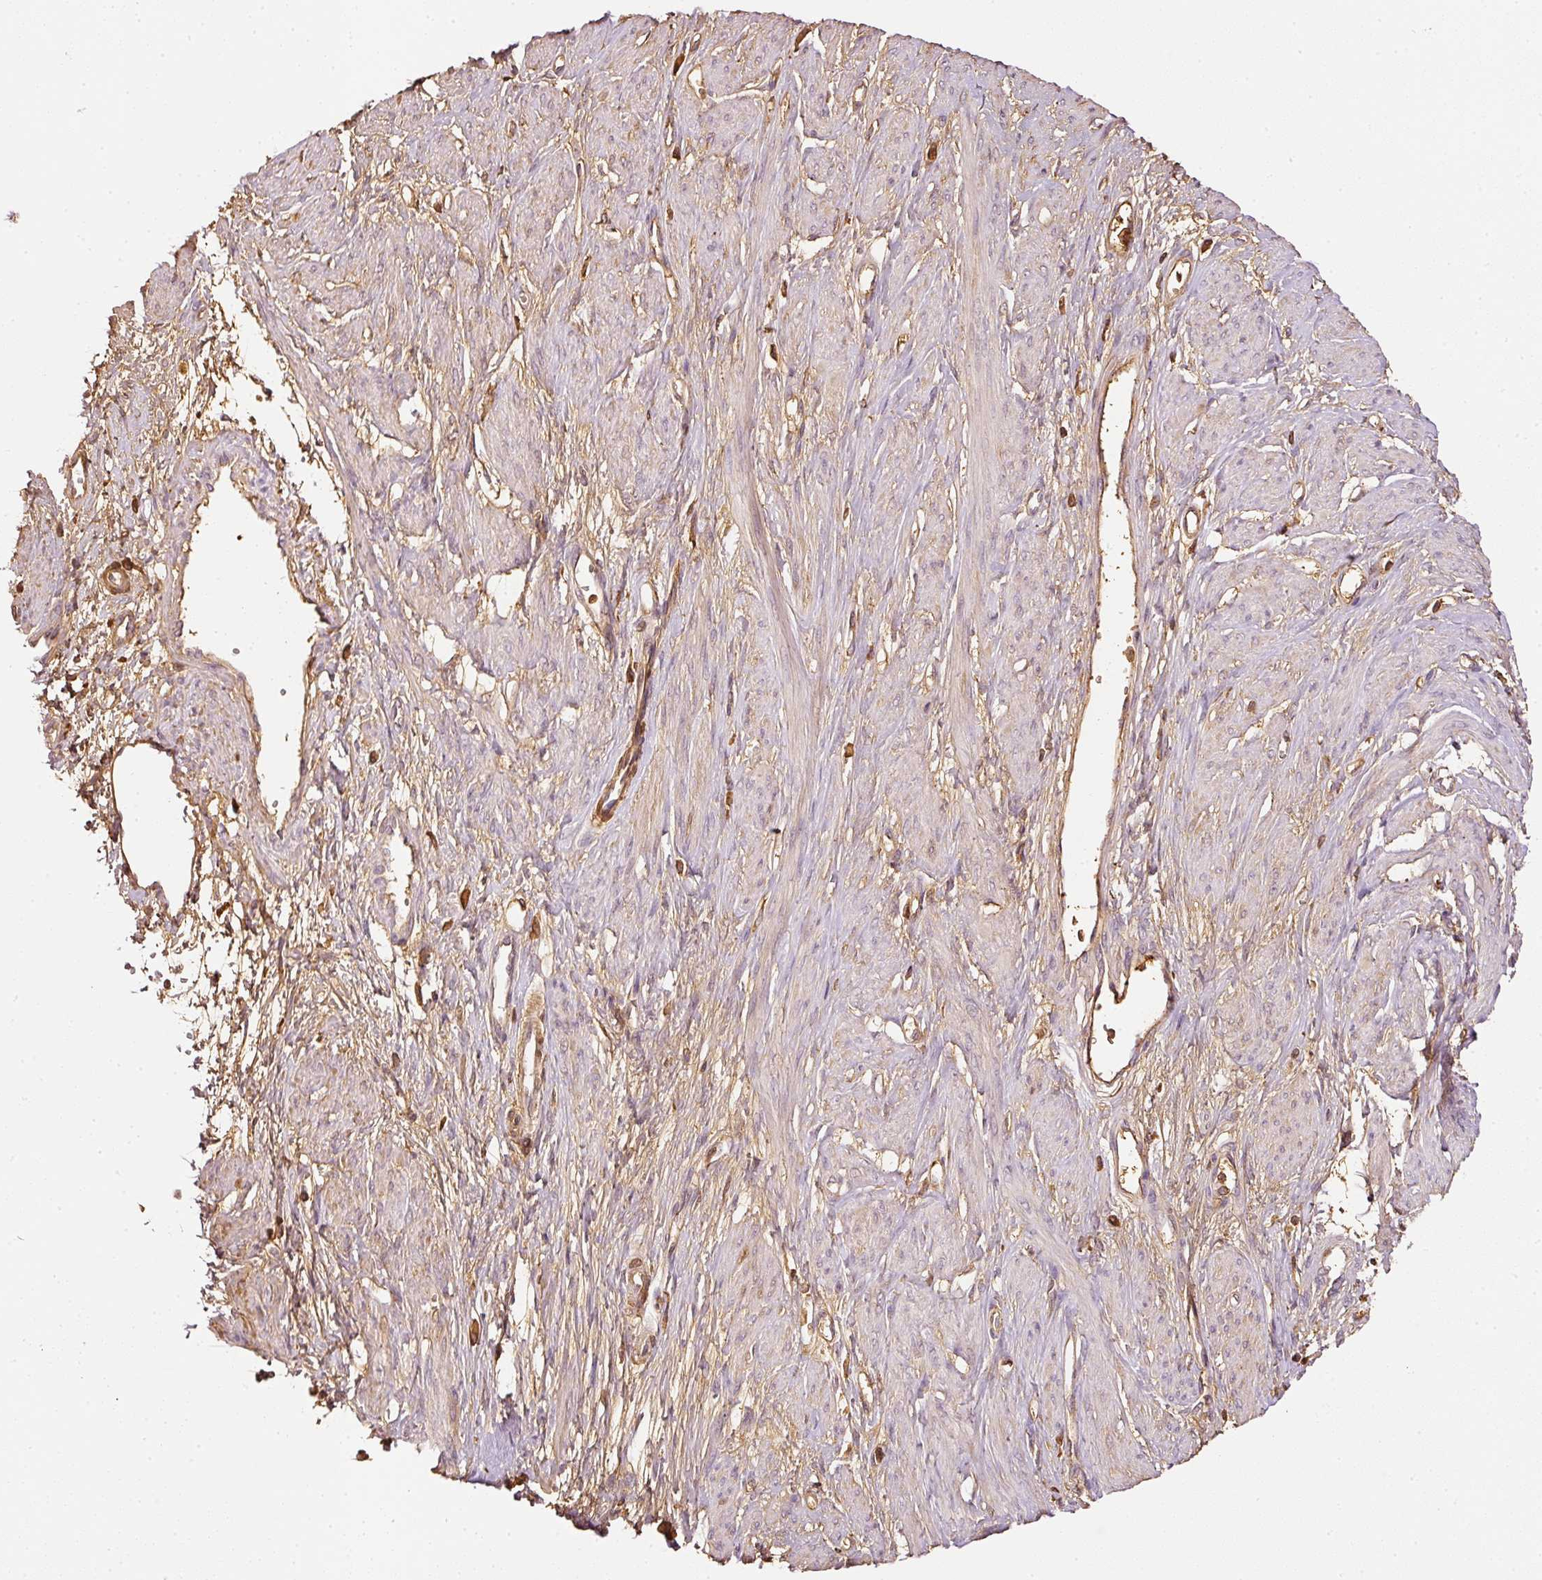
{"staining": {"intensity": "weak", "quantity": "<25%", "location": "cytoplasmic/membranous"}, "tissue": "smooth muscle", "cell_type": "Smooth muscle cells", "image_type": "normal", "snomed": [{"axis": "morphology", "description": "Normal tissue, NOS"}, {"axis": "topography", "description": "Smooth muscle"}, {"axis": "topography", "description": "Uterus"}], "caption": "Smooth muscle cells are negative for brown protein staining in normal smooth muscle. (DAB immunohistochemistry, high magnification).", "gene": "EVL", "patient": {"sex": "female", "age": 39}}